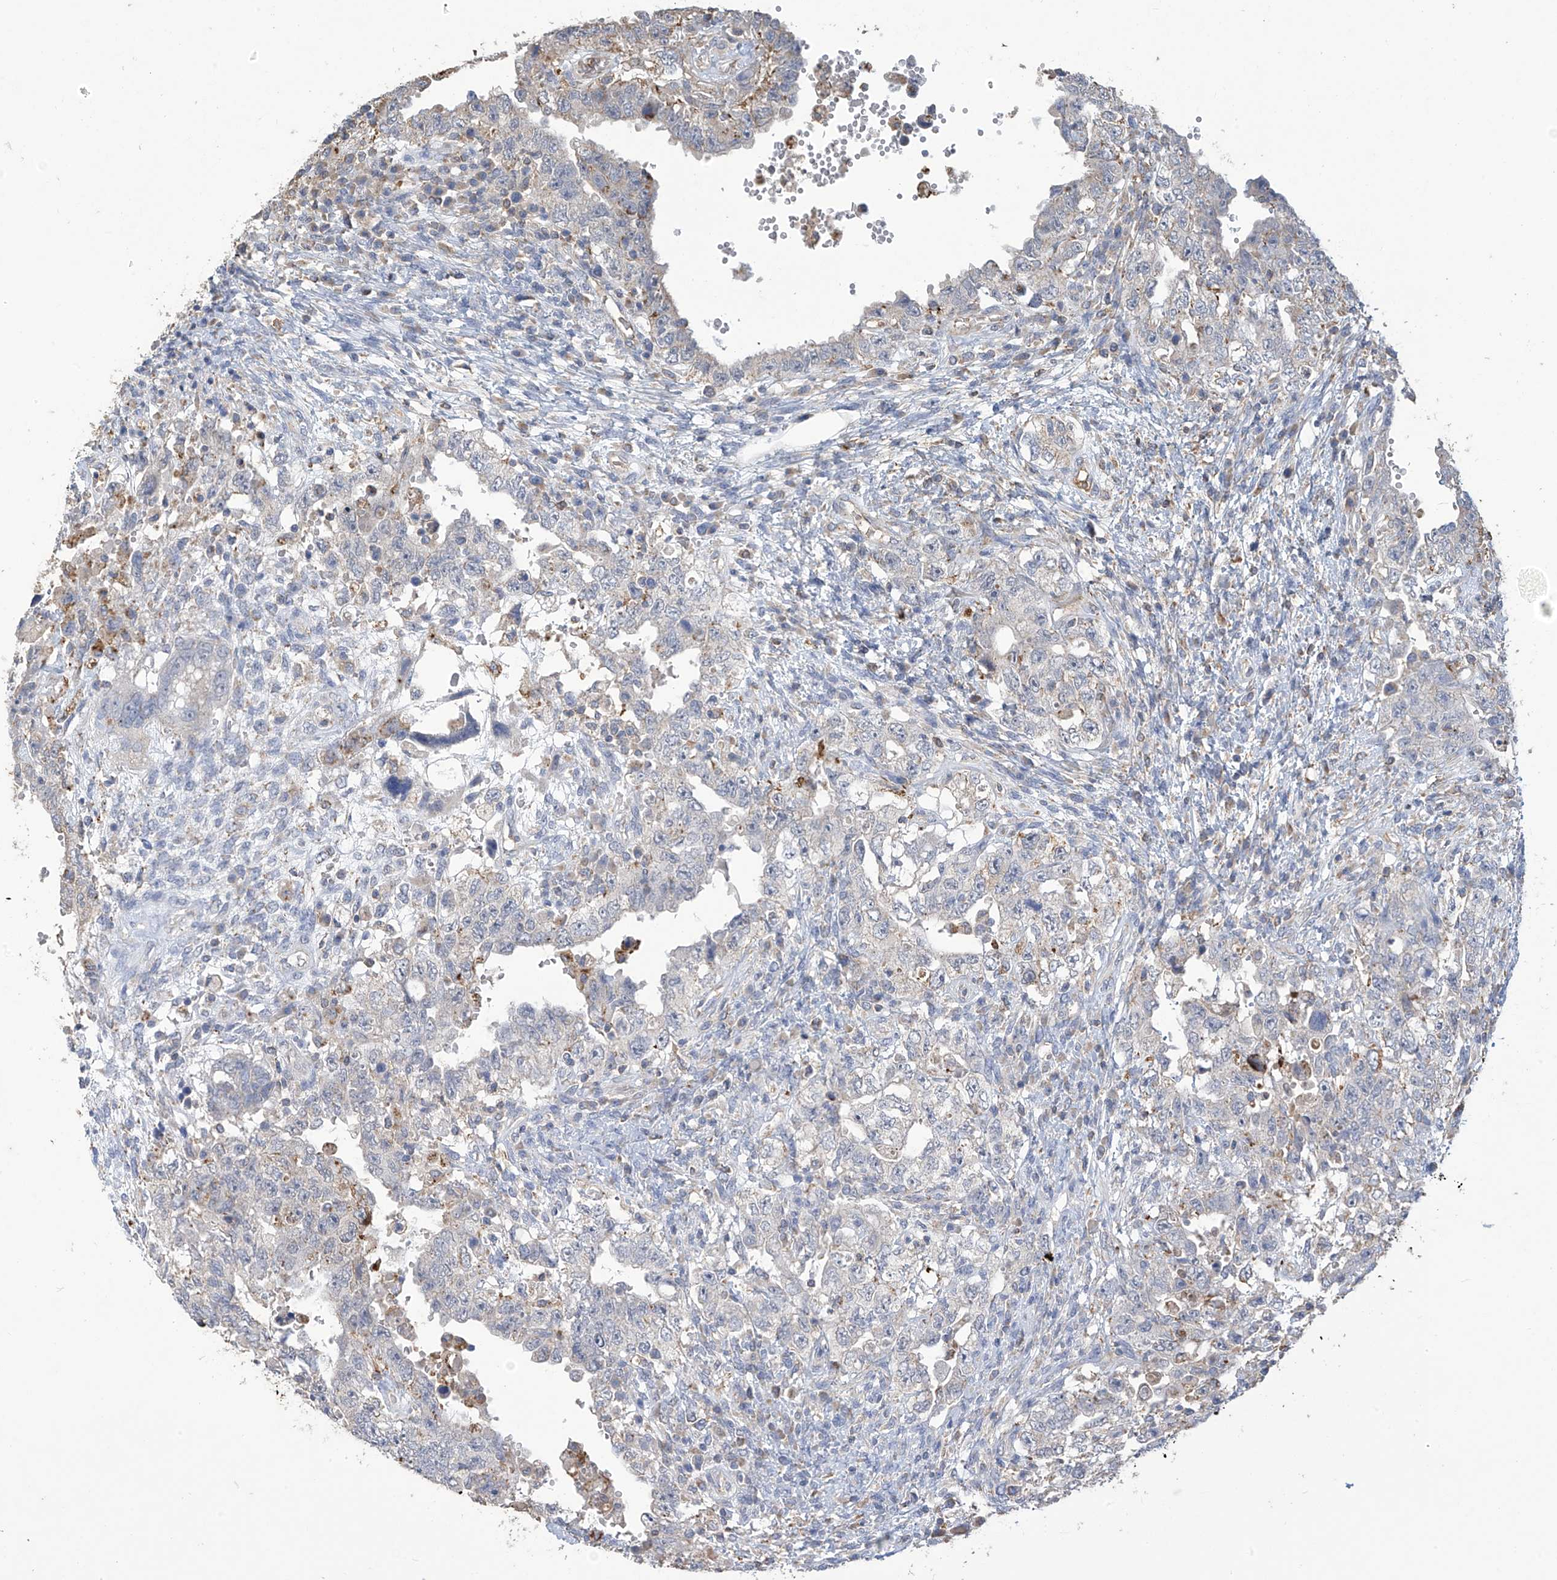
{"staining": {"intensity": "negative", "quantity": "none", "location": "none"}, "tissue": "testis cancer", "cell_type": "Tumor cells", "image_type": "cancer", "snomed": [{"axis": "morphology", "description": "Carcinoma, Embryonal, NOS"}, {"axis": "topography", "description": "Testis"}], "caption": "IHC histopathology image of neoplastic tissue: human testis cancer stained with DAB (3,3'-diaminobenzidine) reveals no significant protein staining in tumor cells. The staining is performed using DAB brown chromogen with nuclei counter-stained in using hematoxylin.", "gene": "OGT", "patient": {"sex": "male", "age": 26}}